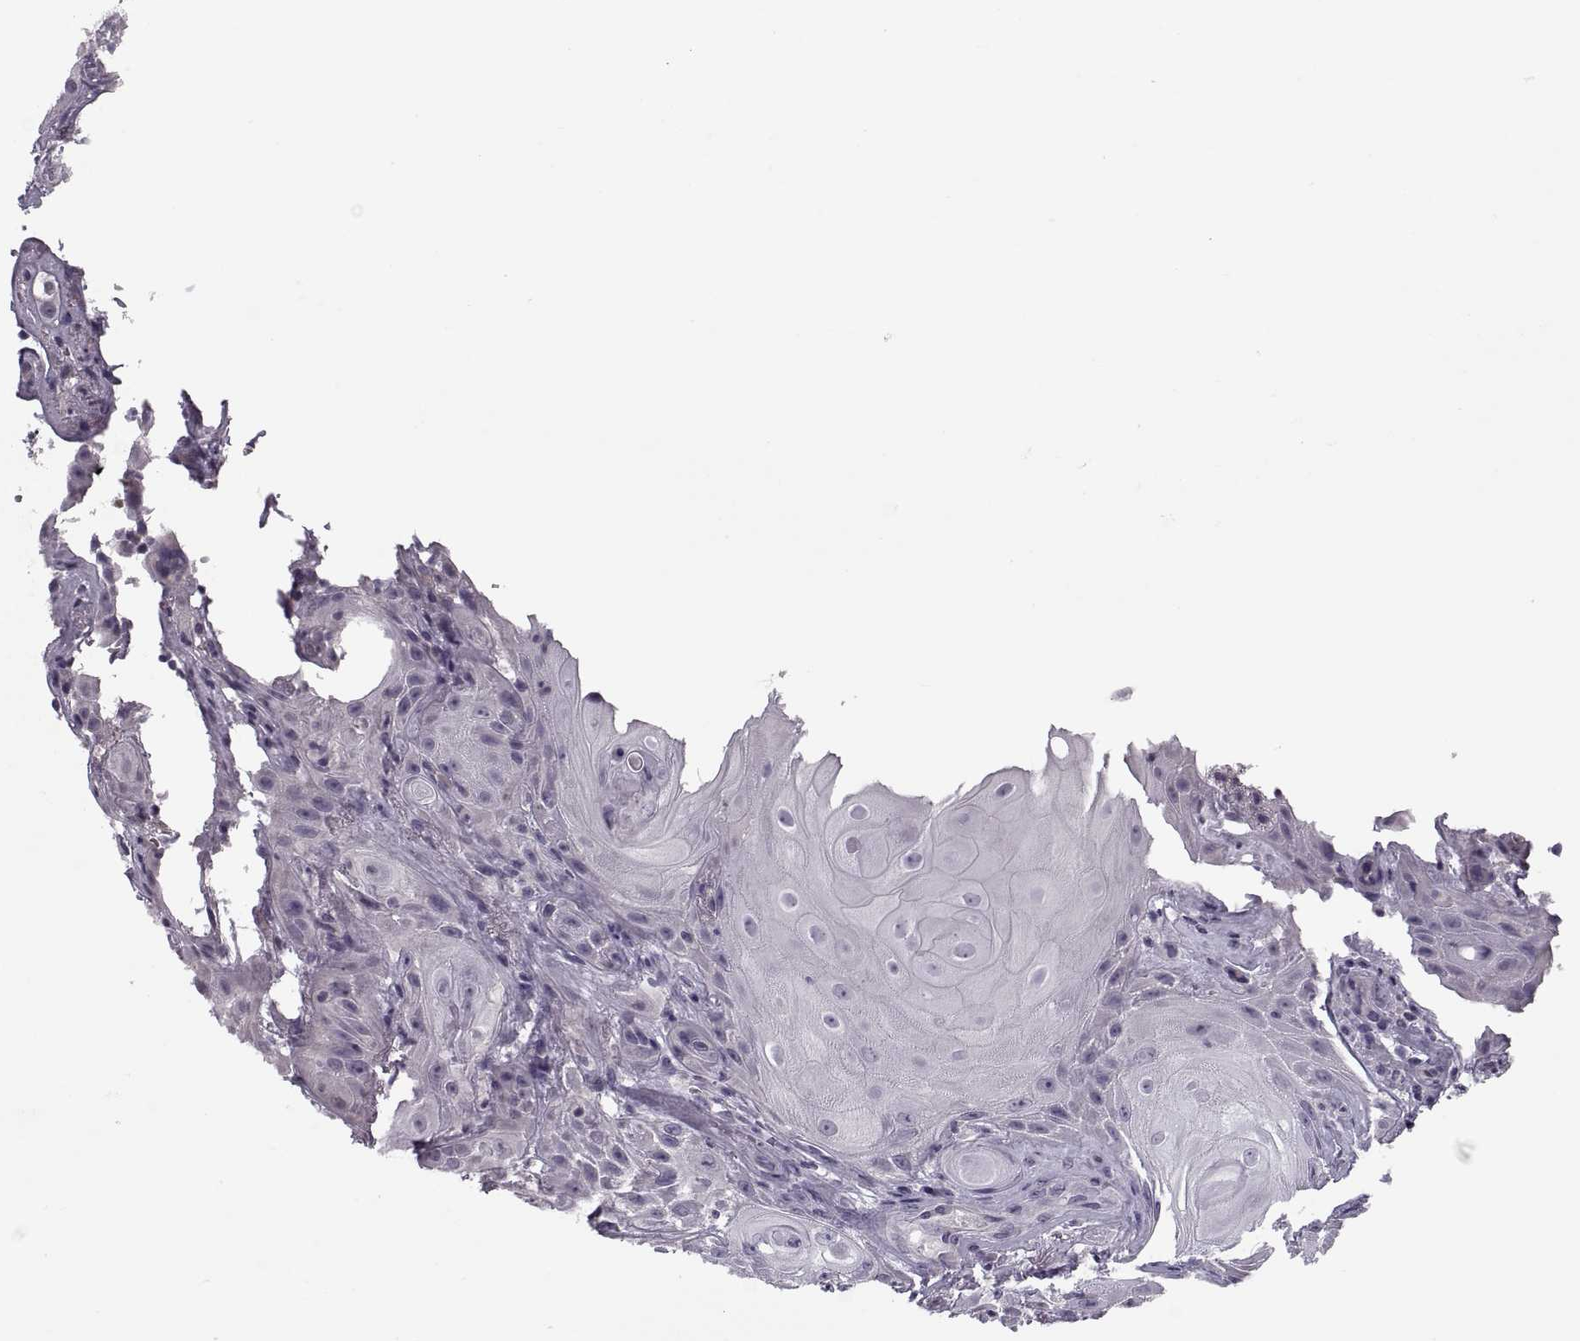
{"staining": {"intensity": "negative", "quantity": "none", "location": "none"}, "tissue": "skin cancer", "cell_type": "Tumor cells", "image_type": "cancer", "snomed": [{"axis": "morphology", "description": "Squamous cell carcinoma, NOS"}, {"axis": "topography", "description": "Skin"}], "caption": "Protein analysis of skin cancer (squamous cell carcinoma) displays no significant expression in tumor cells.", "gene": "PRSS54", "patient": {"sex": "male", "age": 62}}